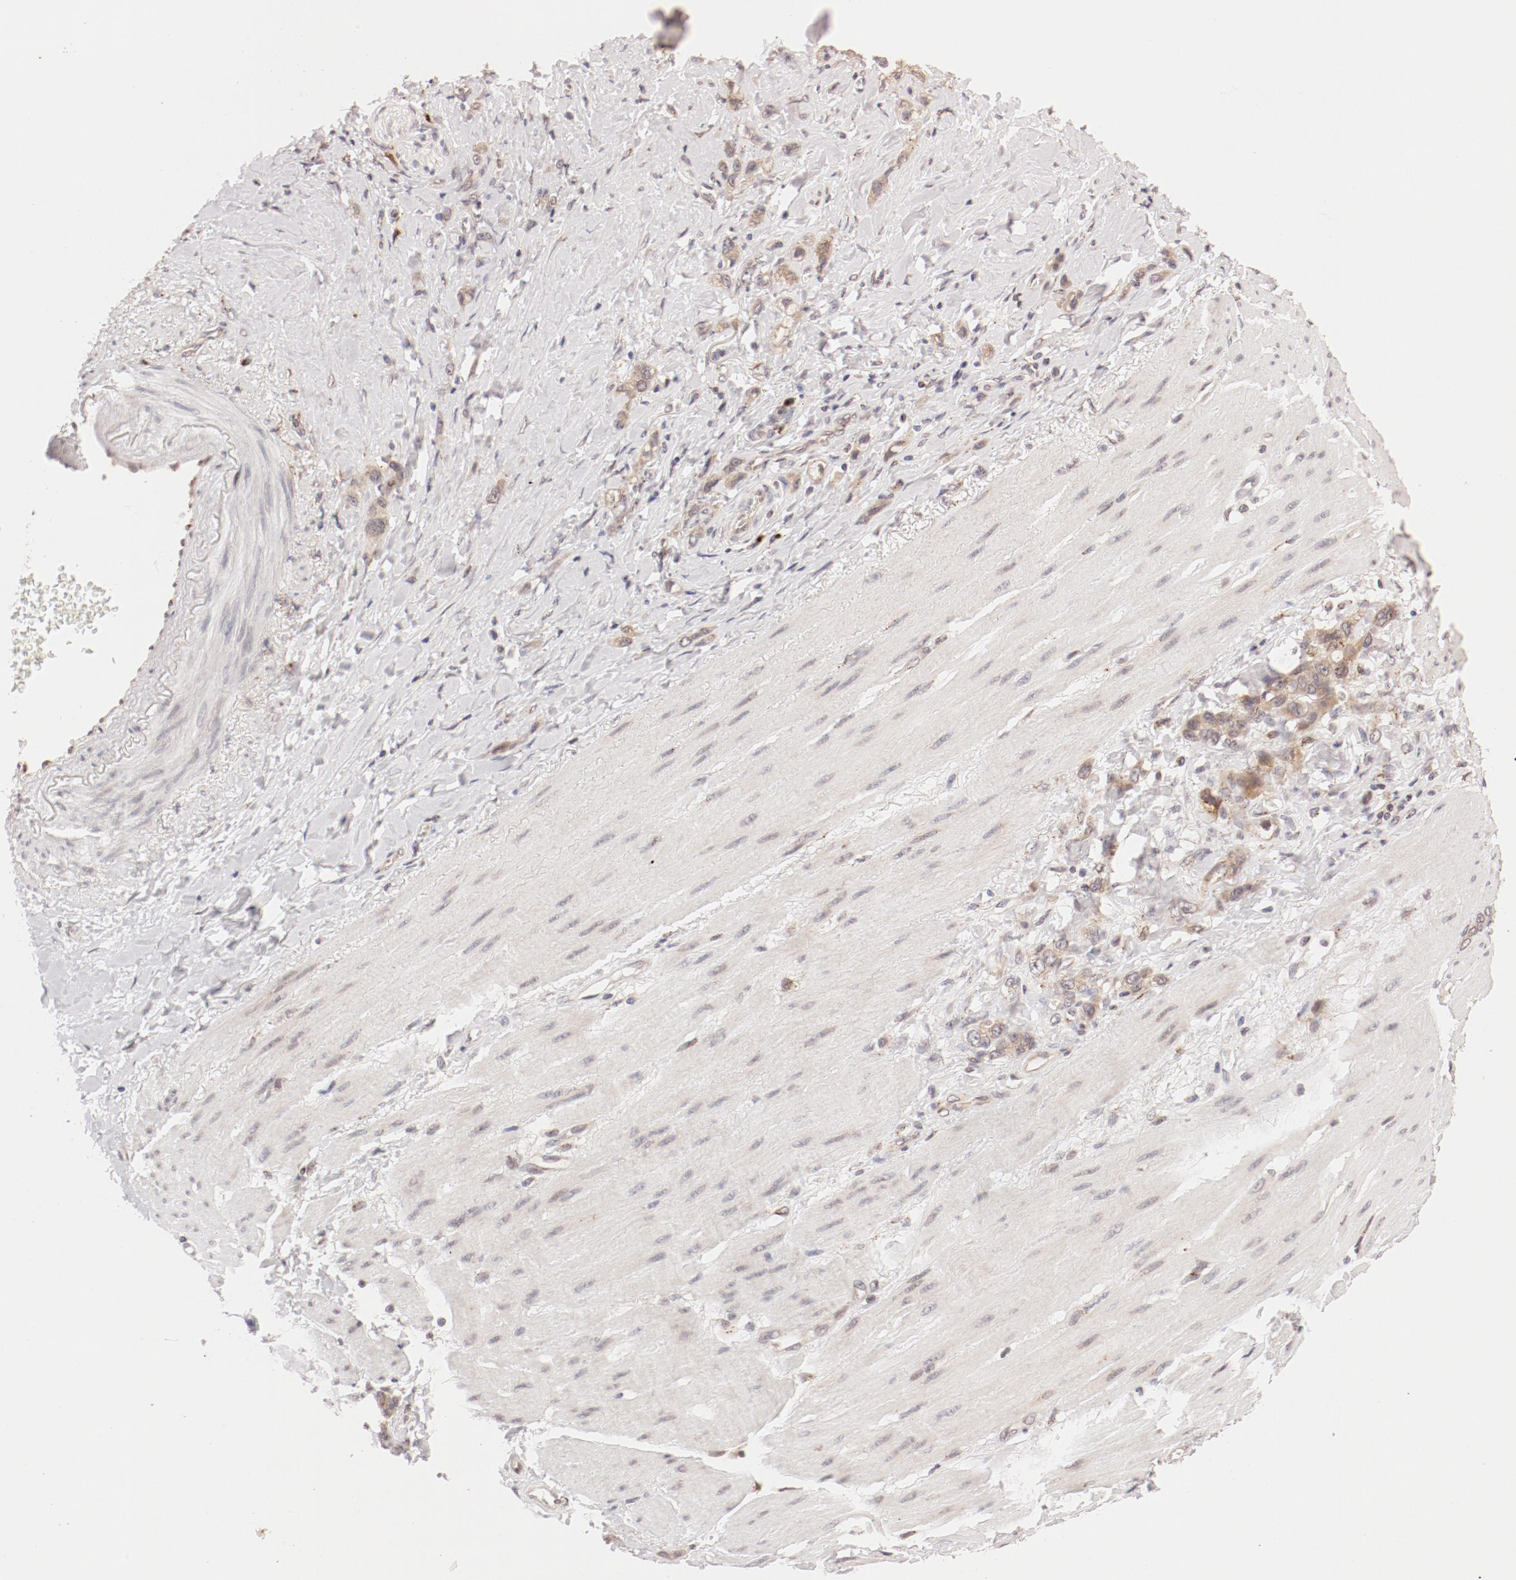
{"staining": {"intensity": "weak", "quantity": ">75%", "location": "cytoplasmic/membranous"}, "tissue": "stomach cancer", "cell_type": "Tumor cells", "image_type": "cancer", "snomed": [{"axis": "morphology", "description": "Normal tissue, NOS"}, {"axis": "morphology", "description": "Adenocarcinoma, NOS"}, {"axis": "topography", "description": "Stomach"}], "caption": "Stomach adenocarcinoma stained with DAB (3,3'-diaminobenzidine) IHC demonstrates low levels of weak cytoplasmic/membranous staining in approximately >75% of tumor cells.", "gene": "RPL12", "patient": {"sex": "male", "age": 82}}